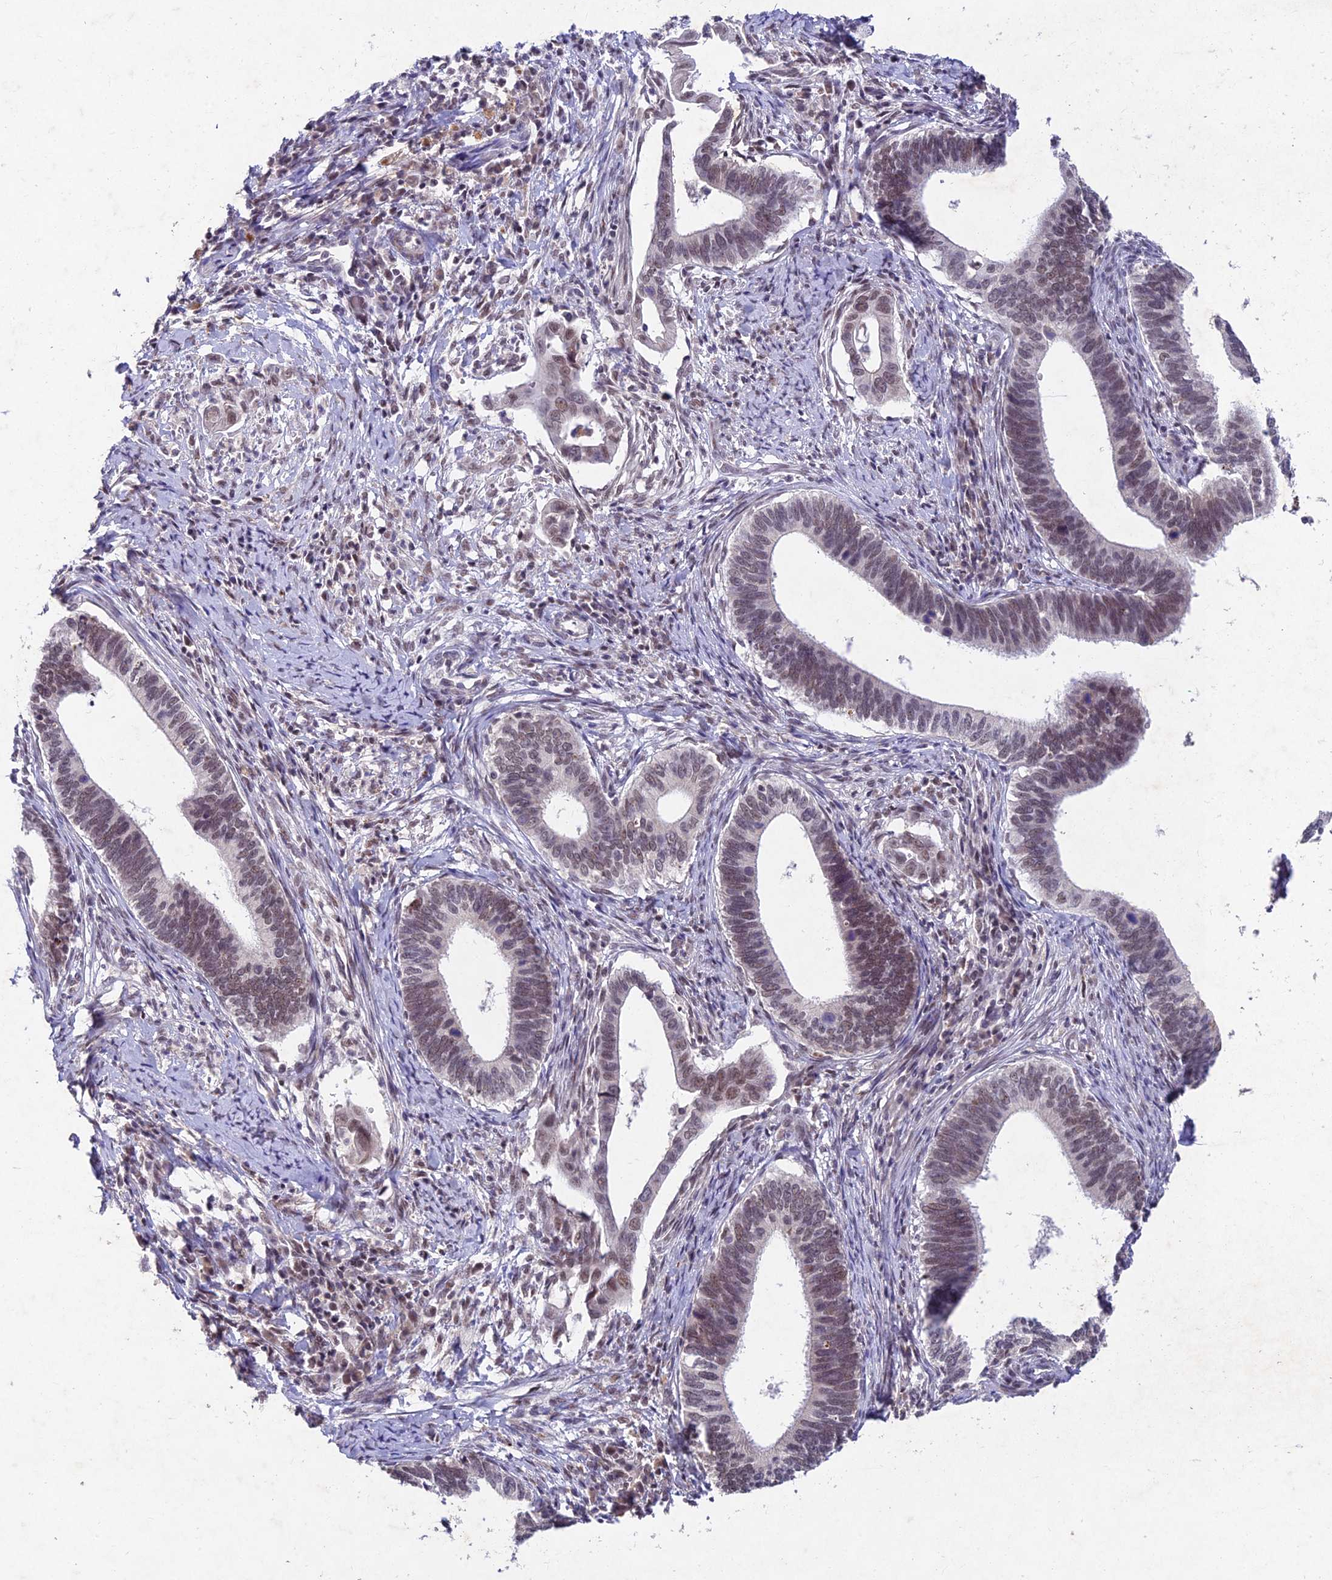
{"staining": {"intensity": "moderate", "quantity": "<25%", "location": "nuclear"}, "tissue": "cervical cancer", "cell_type": "Tumor cells", "image_type": "cancer", "snomed": [{"axis": "morphology", "description": "Adenocarcinoma, NOS"}, {"axis": "topography", "description": "Cervix"}], "caption": "Moderate nuclear protein positivity is seen in approximately <25% of tumor cells in cervical cancer (adenocarcinoma).", "gene": "RAVER1", "patient": {"sex": "female", "age": 42}}